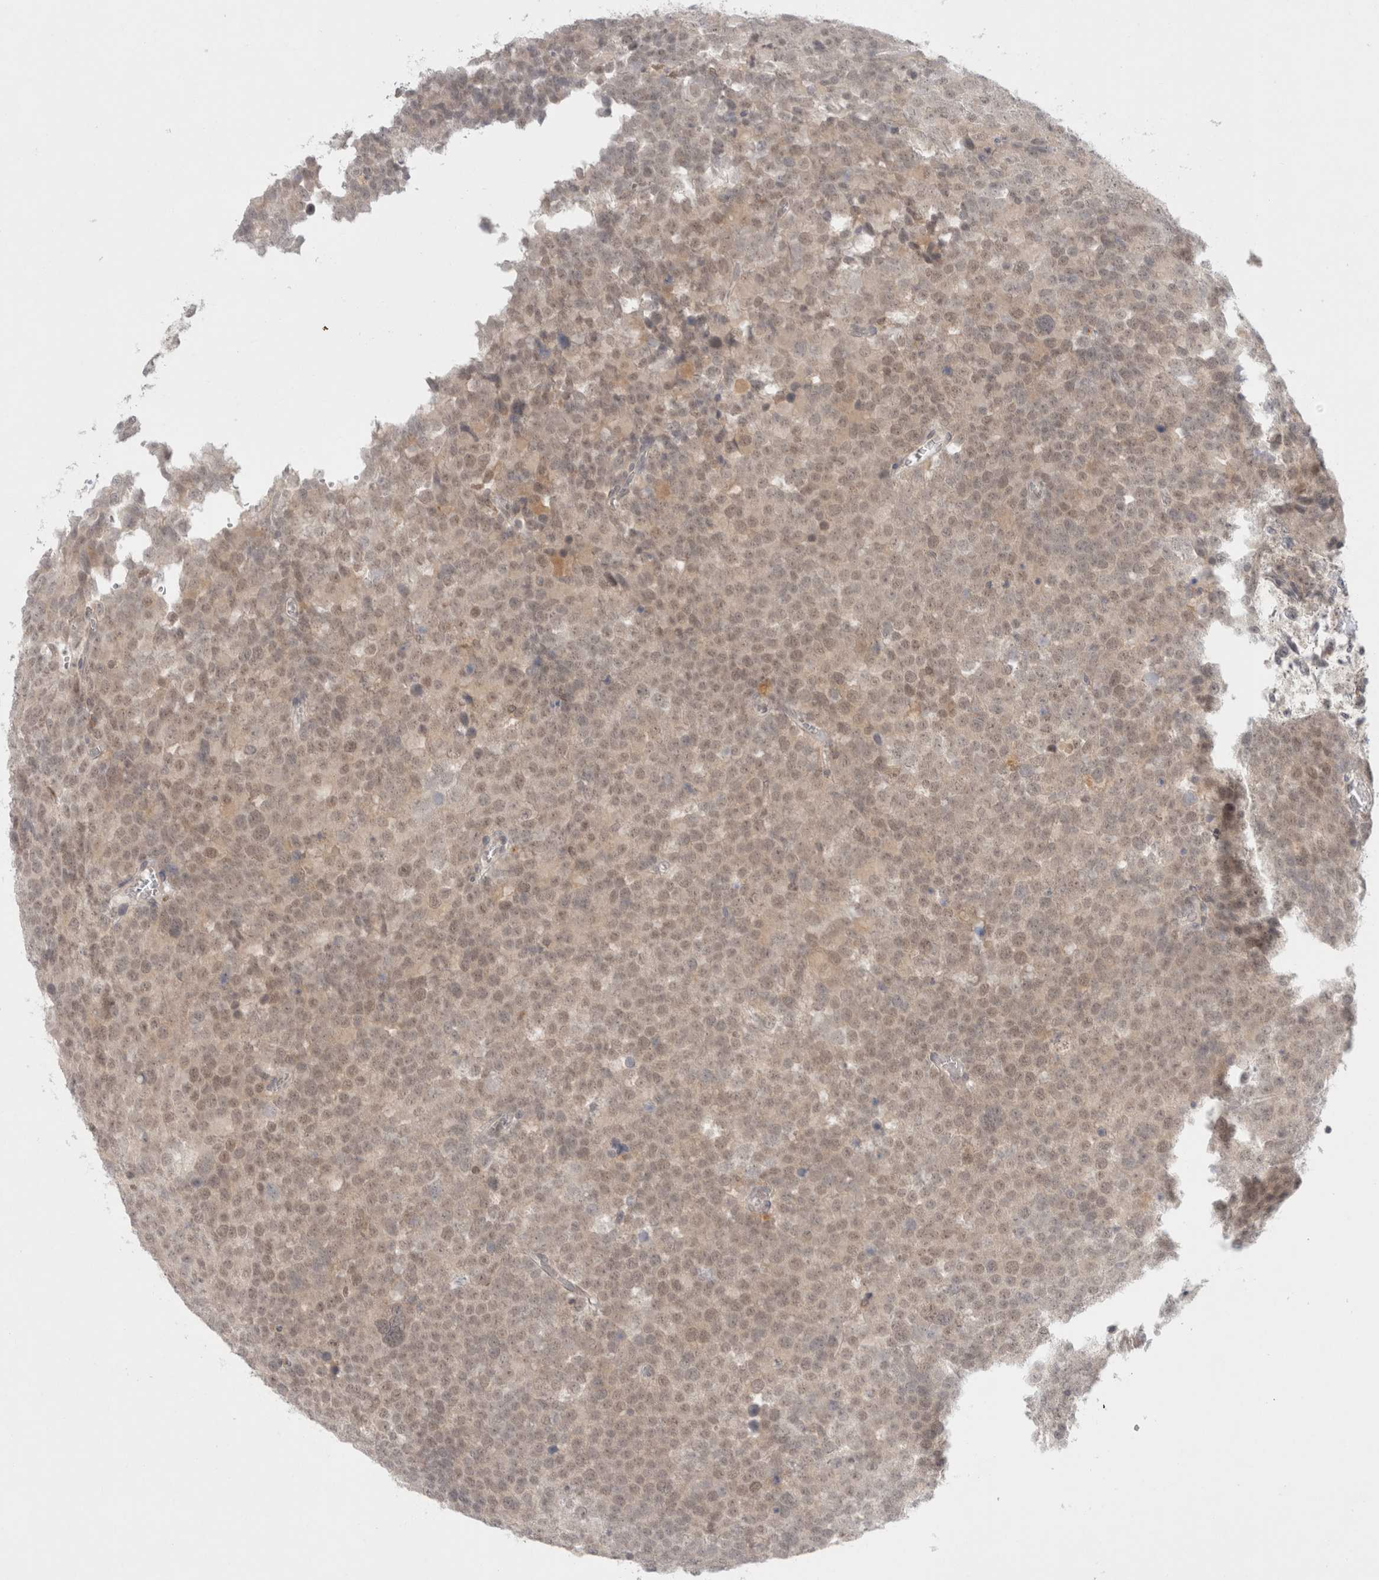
{"staining": {"intensity": "weak", "quantity": ">75%", "location": "nuclear"}, "tissue": "testis cancer", "cell_type": "Tumor cells", "image_type": "cancer", "snomed": [{"axis": "morphology", "description": "Seminoma, NOS"}, {"axis": "topography", "description": "Testis"}], "caption": "High-magnification brightfield microscopy of seminoma (testis) stained with DAB (3,3'-diaminobenzidine) (brown) and counterstained with hematoxylin (blue). tumor cells exhibit weak nuclear staining is identified in about>75% of cells. (IHC, brightfield microscopy, high magnification).", "gene": "FBXO42", "patient": {"sex": "male", "age": 71}}